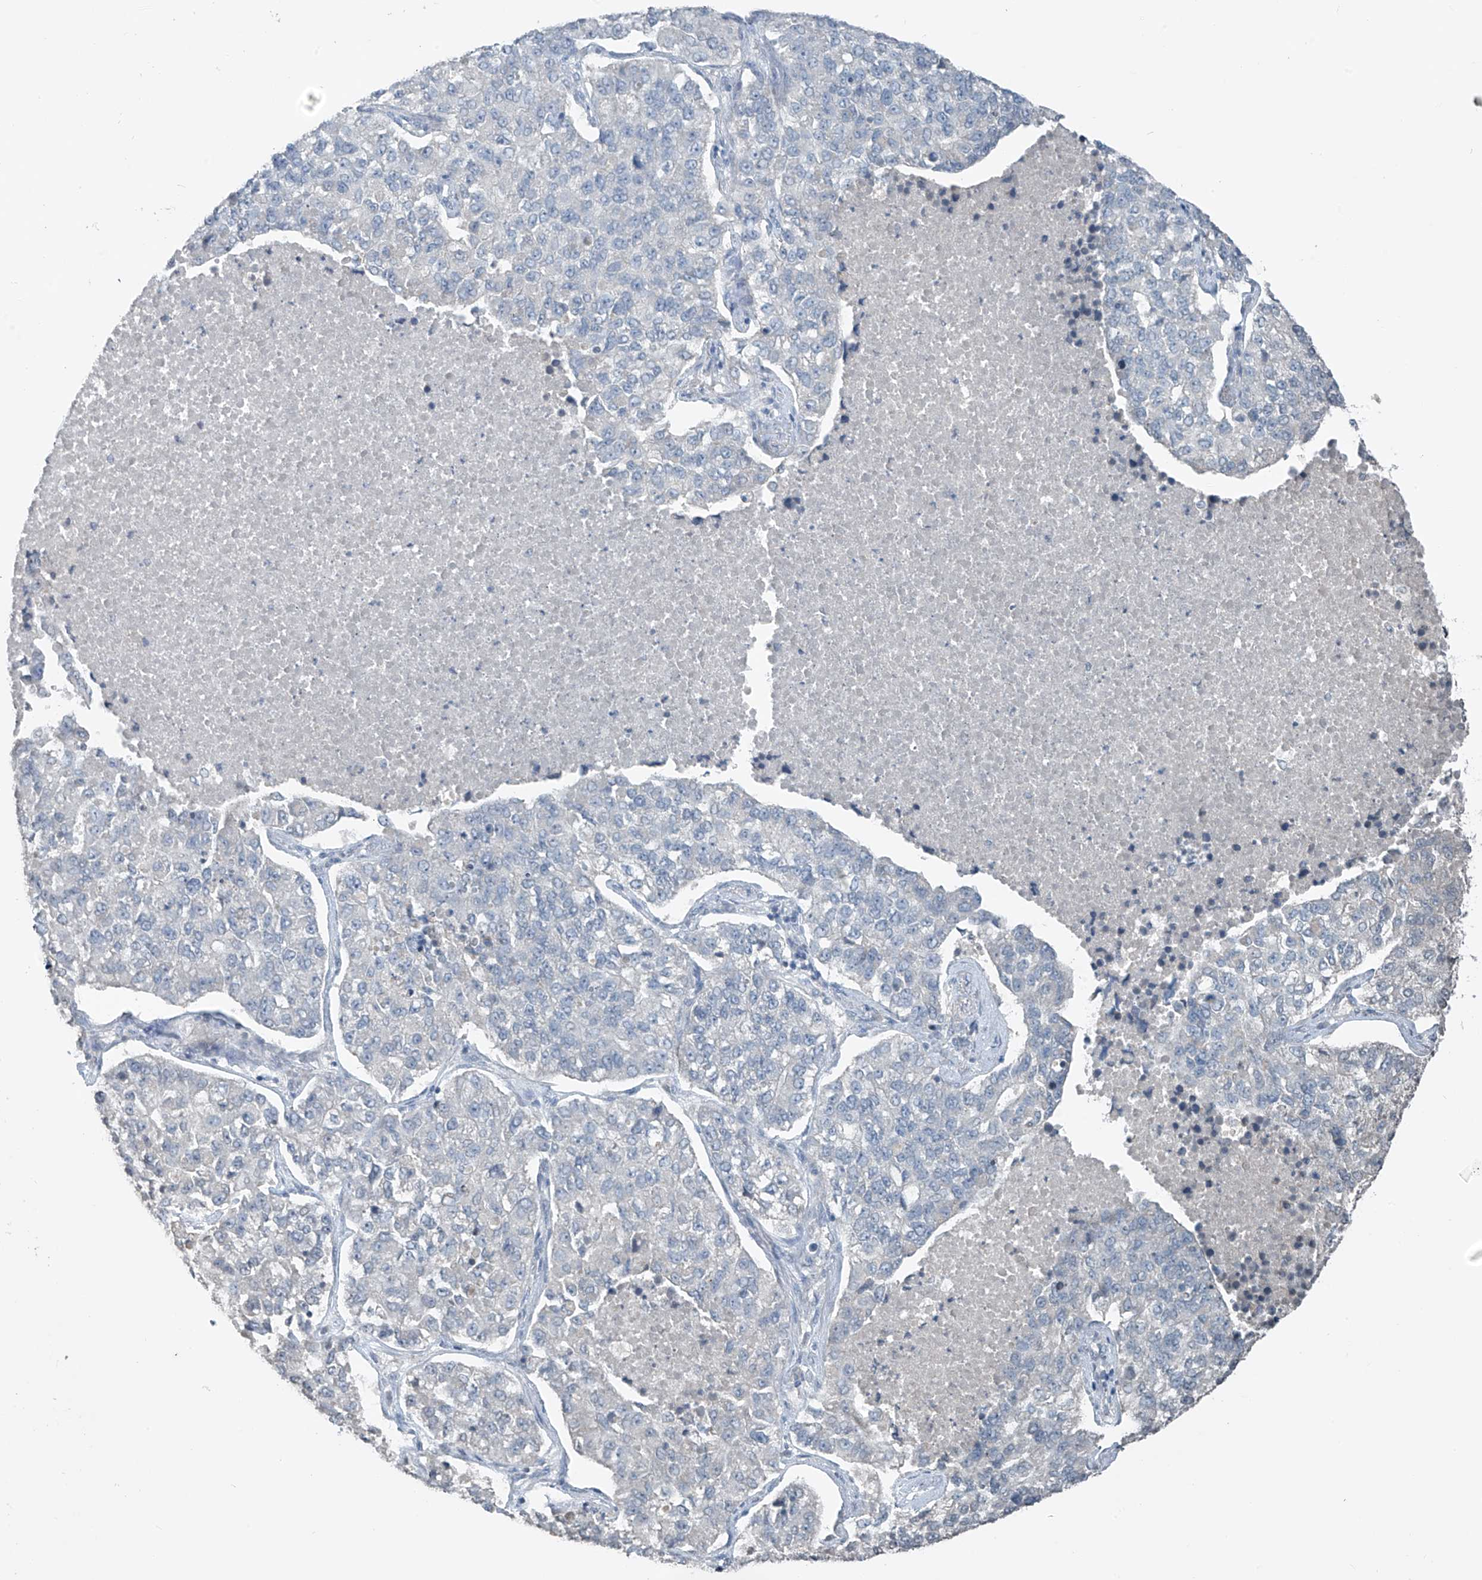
{"staining": {"intensity": "negative", "quantity": "none", "location": "none"}, "tissue": "lung cancer", "cell_type": "Tumor cells", "image_type": "cancer", "snomed": [{"axis": "morphology", "description": "Adenocarcinoma, NOS"}, {"axis": "topography", "description": "Lung"}], "caption": "The micrograph reveals no staining of tumor cells in adenocarcinoma (lung).", "gene": "HOXA11", "patient": {"sex": "male", "age": 49}}